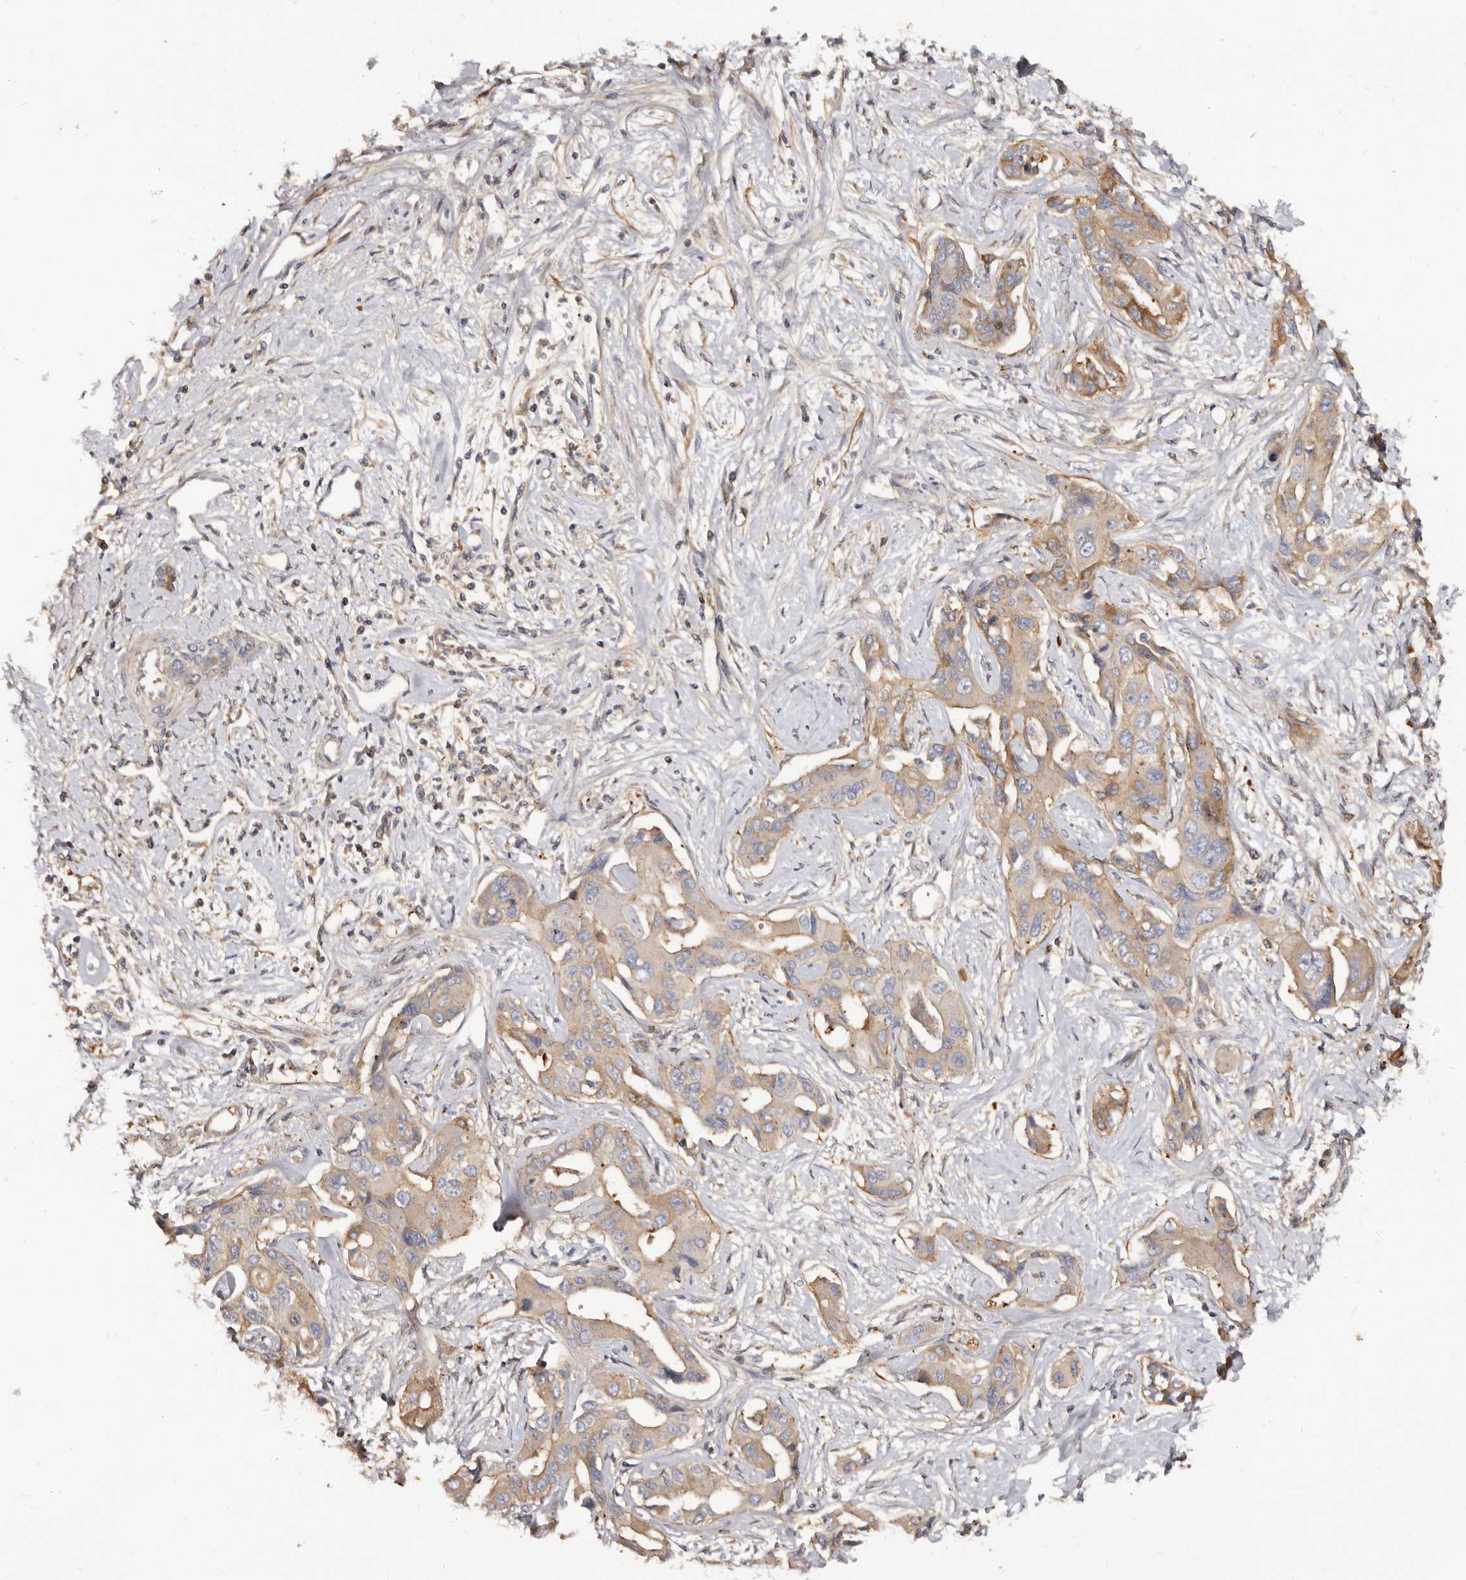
{"staining": {"intensity": "weak", "quantity": "25%-75%", "location": "cytoplasmic/membranous"}, "tissue": "liver cancer", "cell_type": "Tumor cells", "image_type": "cancer", "snomed": [{"axis": "morphology", "description": "Cholangiocarcinoma"}, {"axis": "topography", "description": "Liver"}], "caption": "Immunohistochemical staining of human liver cholangiocarcinoma displays low levels of weak cytoplasmic/membranous protein expression in about 25%-75% of tumor cells.", "gene": "ADAMTS20", "patient": {"sex": "male", "age": 59}}